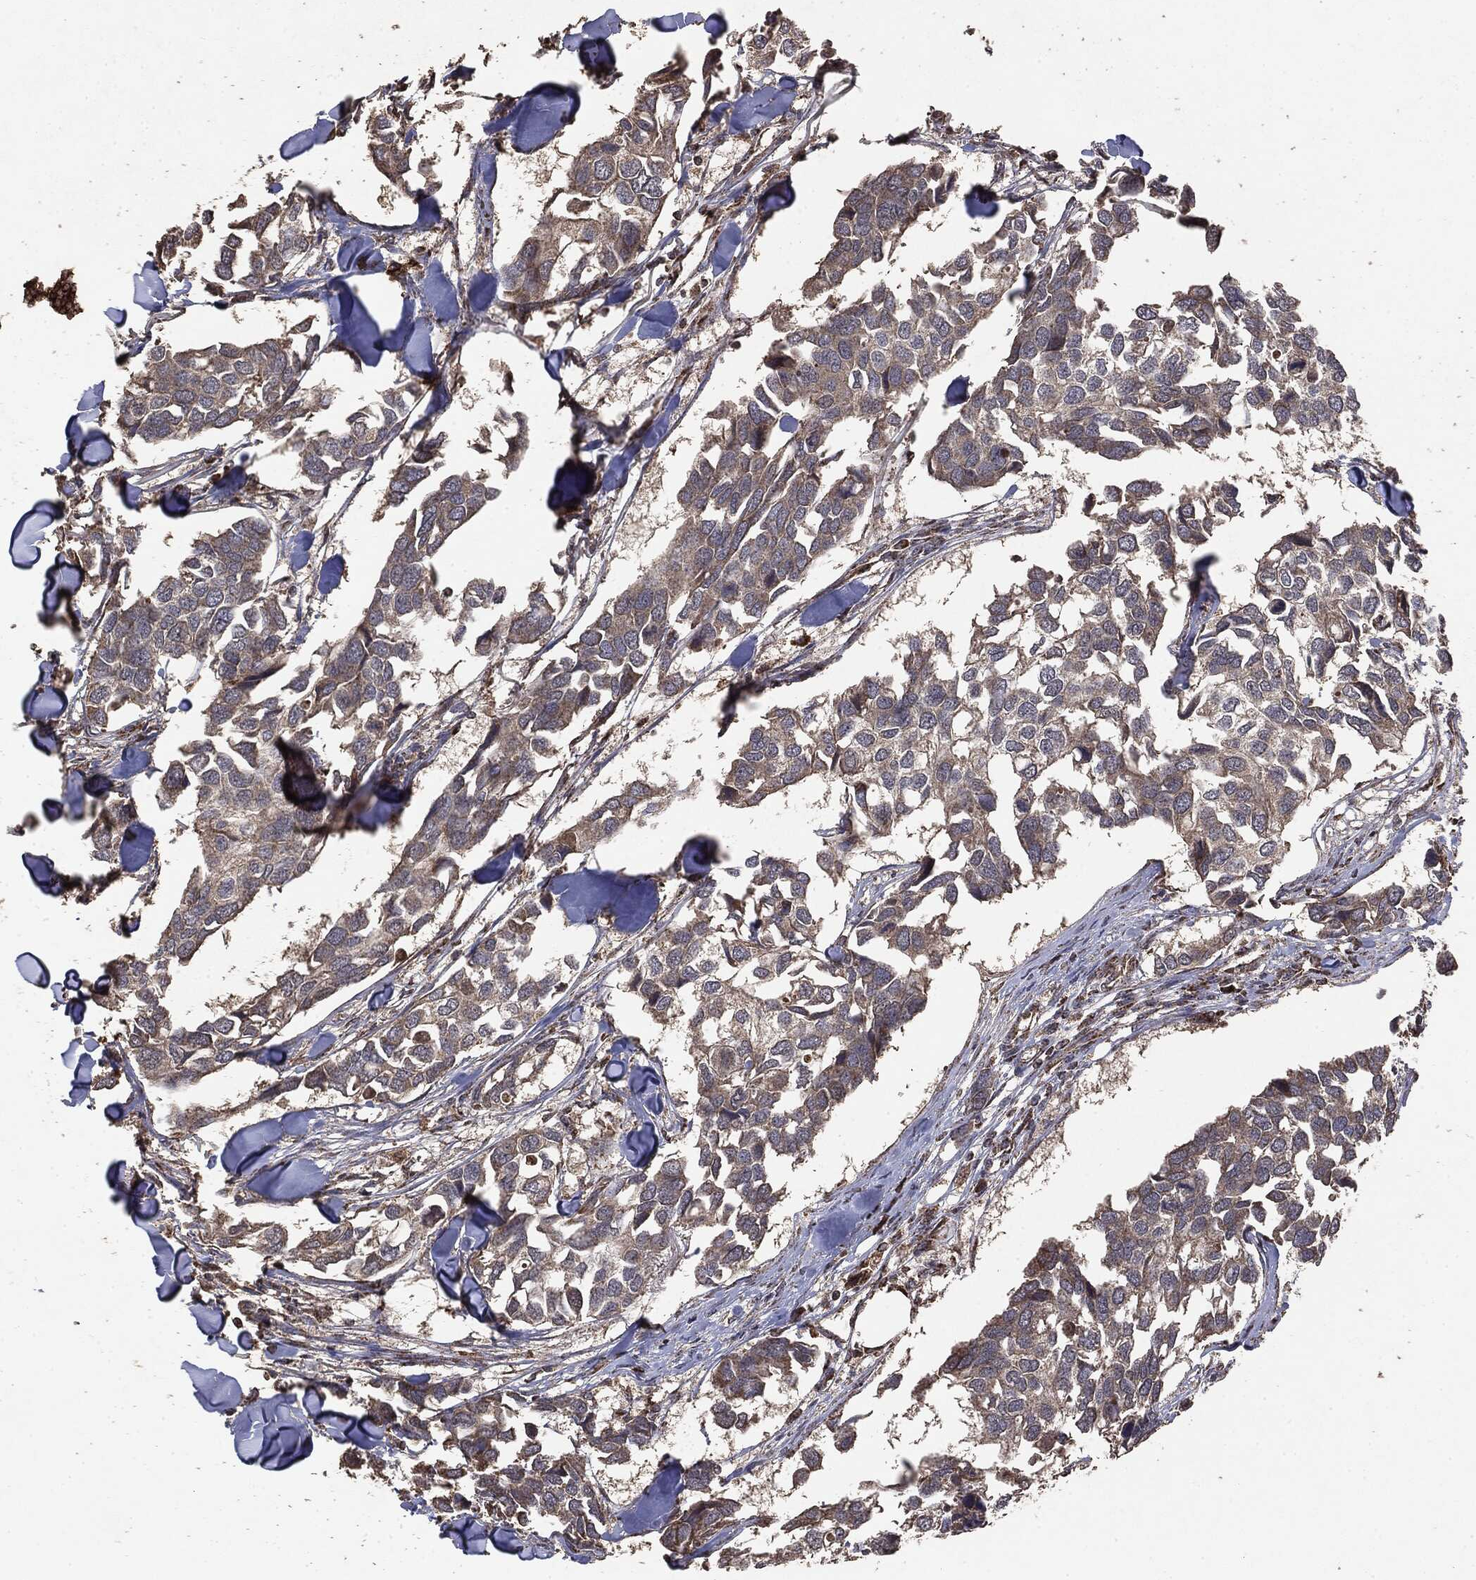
{"staining": {"intensity": "weak", "quantity": "25%-75%", "location": "cytoplasmic/membranous"}, "tissue": "breast cancer", "cell_type": "Tumor cells", "image_type": "cancer", "snomed": [{"axis": "morphology", "description": "Duct carcinoma"}, {"axis": "topography", "description": "Breast"}], "caption": "Human breast cancer stained with a brown dye exhibits weak cytoplasmic/membranous positive positivity in approximately 25%-75% of tumor cells.", "gene": "MTOR", "patient": {"sex": "female", "age": 83}}